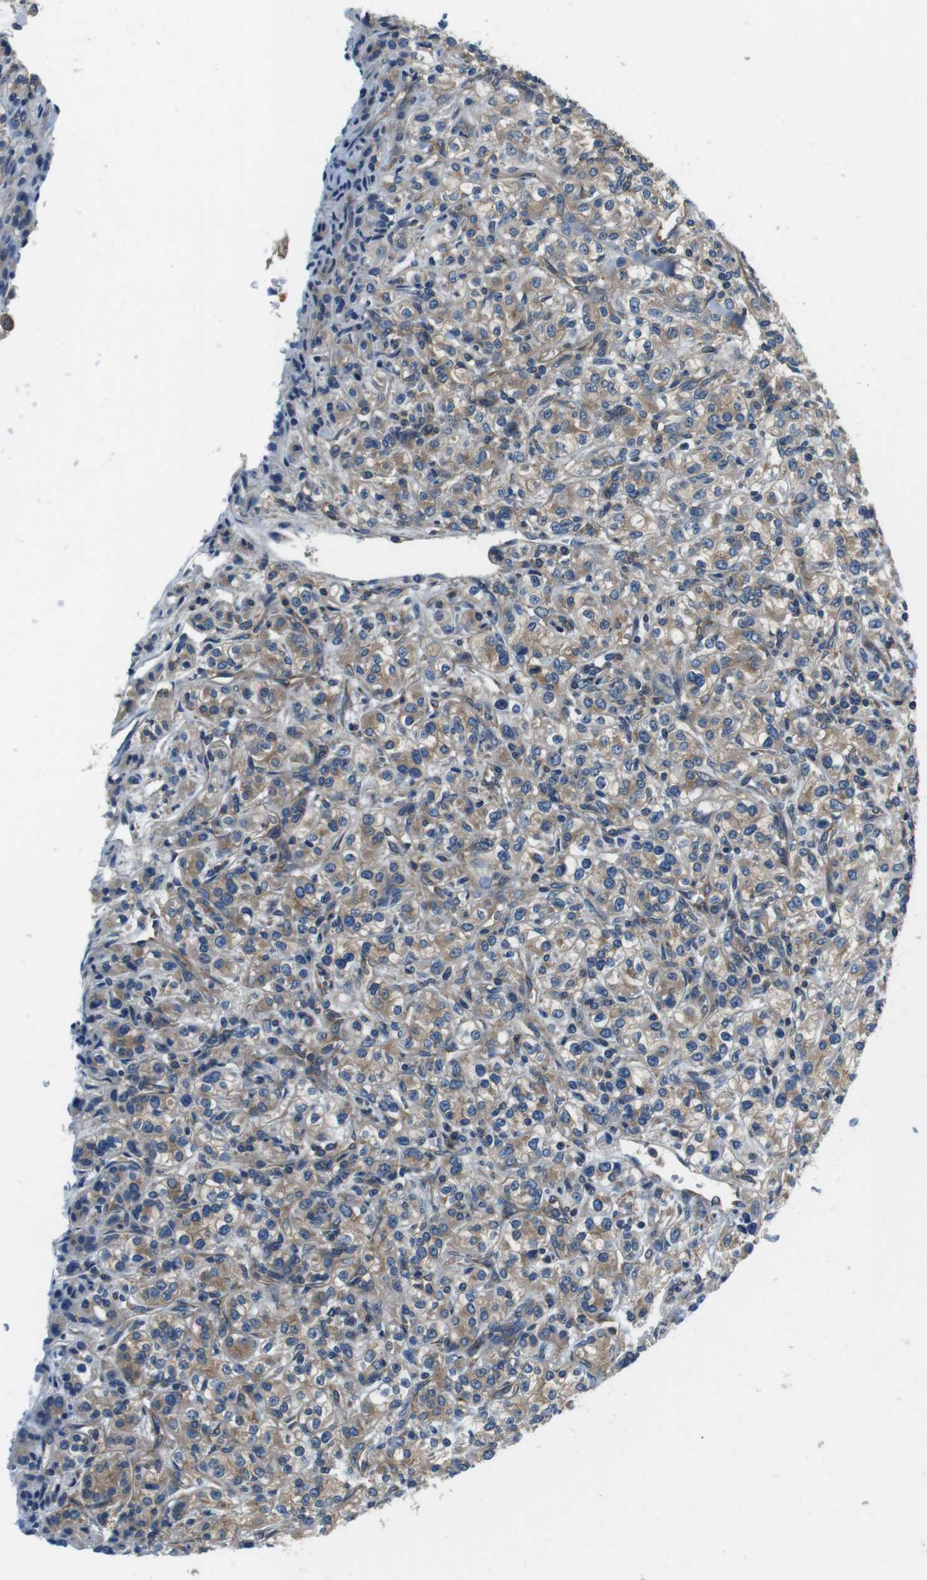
{"staining": {"intensity": "moderate", "quantity": ">75%", "location": "cytoplasmic/membranous"}, "tissue": "renal cancer", "cell_type": "Tumor cells", "image_type": "cancer", "snomed": [{"axis": "morphology", "description": "Adenocarcinoma, NOS"}, {"axis": "topography", "description": "Kidney"}], "caption": "Protein staining demonstrates moderate cytoplasmic/membranous positivity in approximately >75% of tumor cells in renal cancer. (DAB (3,3'-diaminobenzidine) IHC with brightfield microscopy, high magnification).", "gene": "DENND4C", "patient": {"sex": "male", "age": 77}}